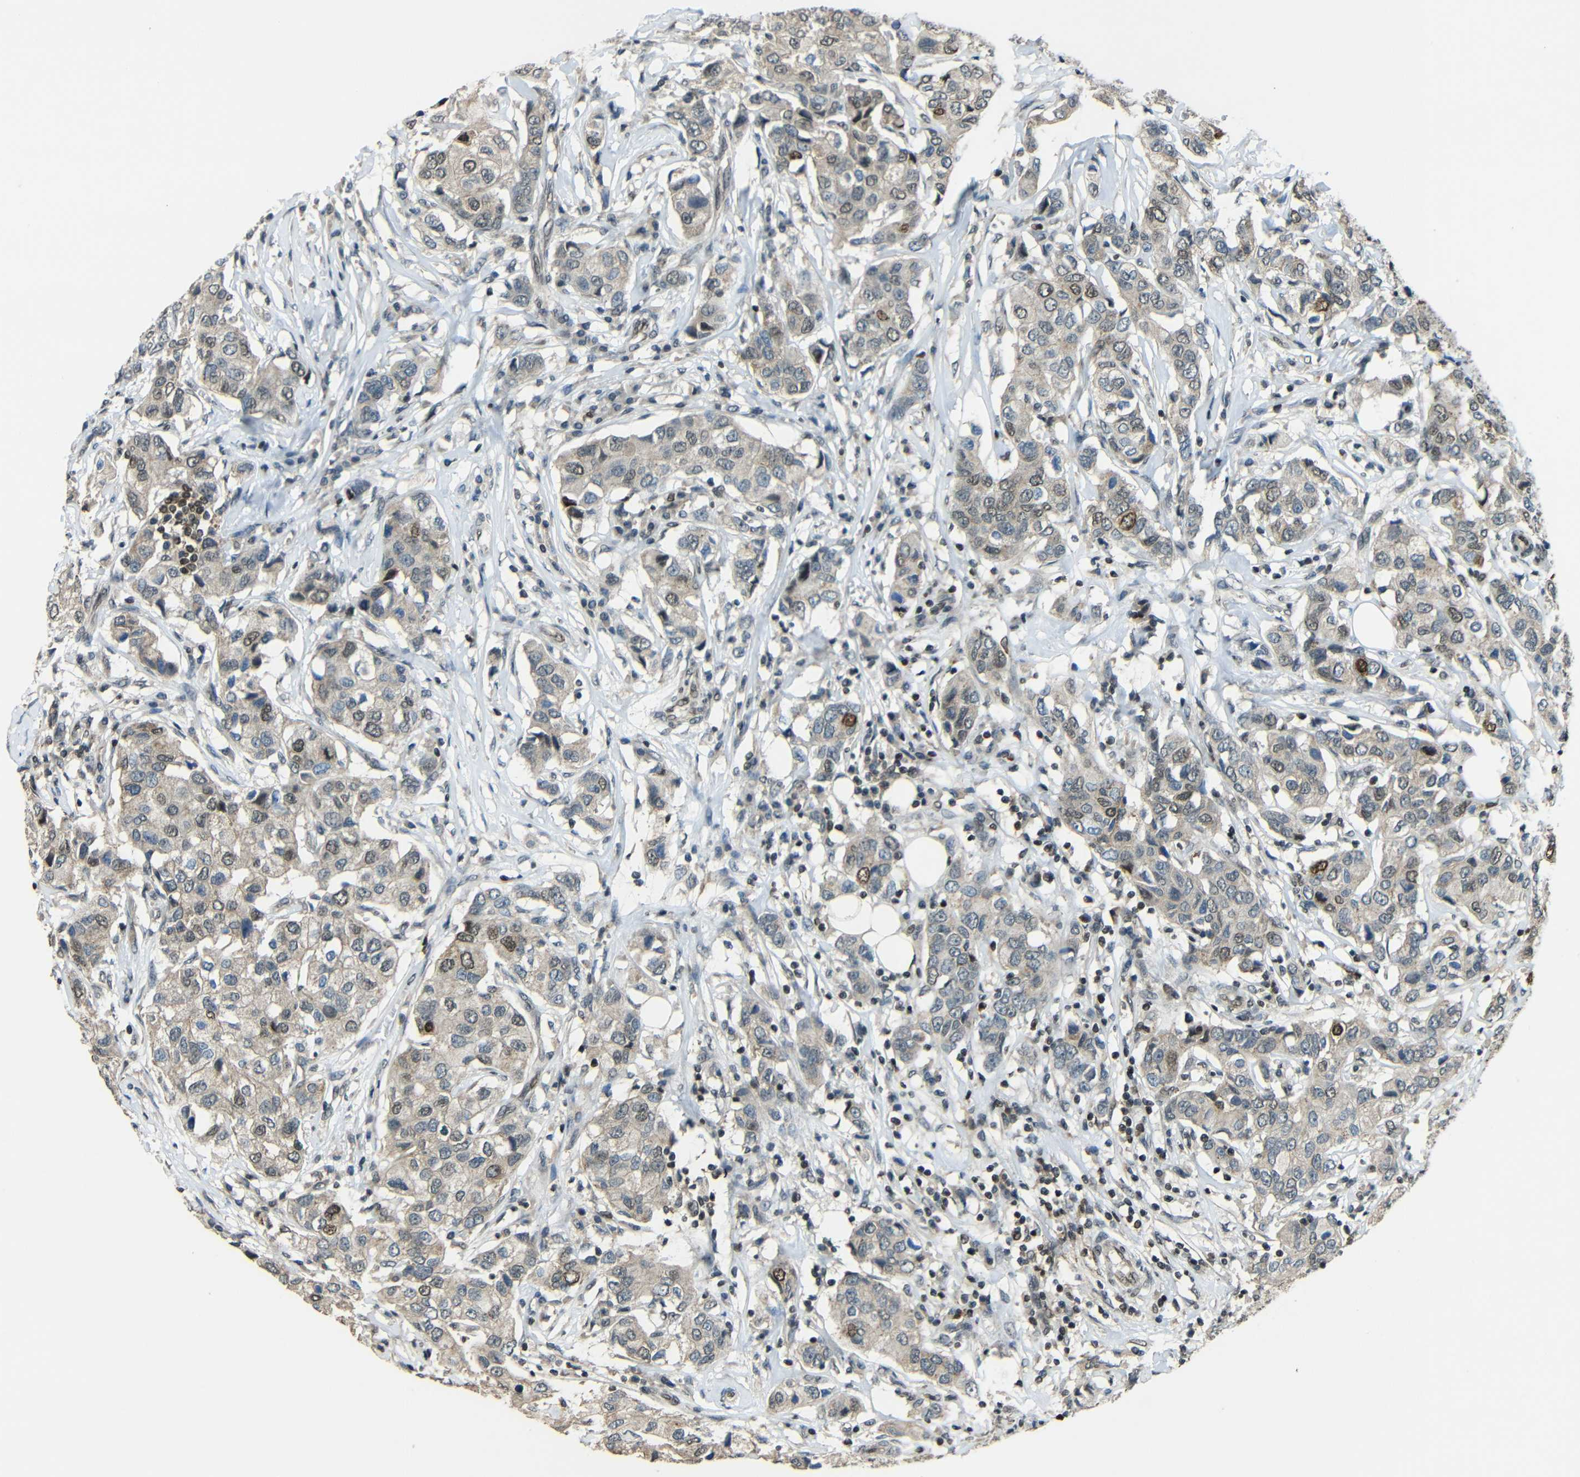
{"staining": {"intensity": "moderate", "quantity": ">75%", "location": "cytoplasmic/membranous,nuclear"}, "tissue": "breast cancer", "cell_type": "Tumor cells", "image_type": "cancer", "snomed": [{"axis": "morphology", "description": "Duct carcinoma"}, {"axis": "topography", "description": "Breast"}], "caption": "Immunohistochemistry (IHC) histopathology image of neoplastic tissue: human breast cancer stained using immunohistochemistry exhibits medium levels of moderate protein expression localized specifically in the cytoplasmic/membranous and nuclear of tumor cells, appearing as a cytoplasmic/membranous and nuclear brown color.", "gene": "PSIP1", "patient": {"sex": "female", "age": 80}}